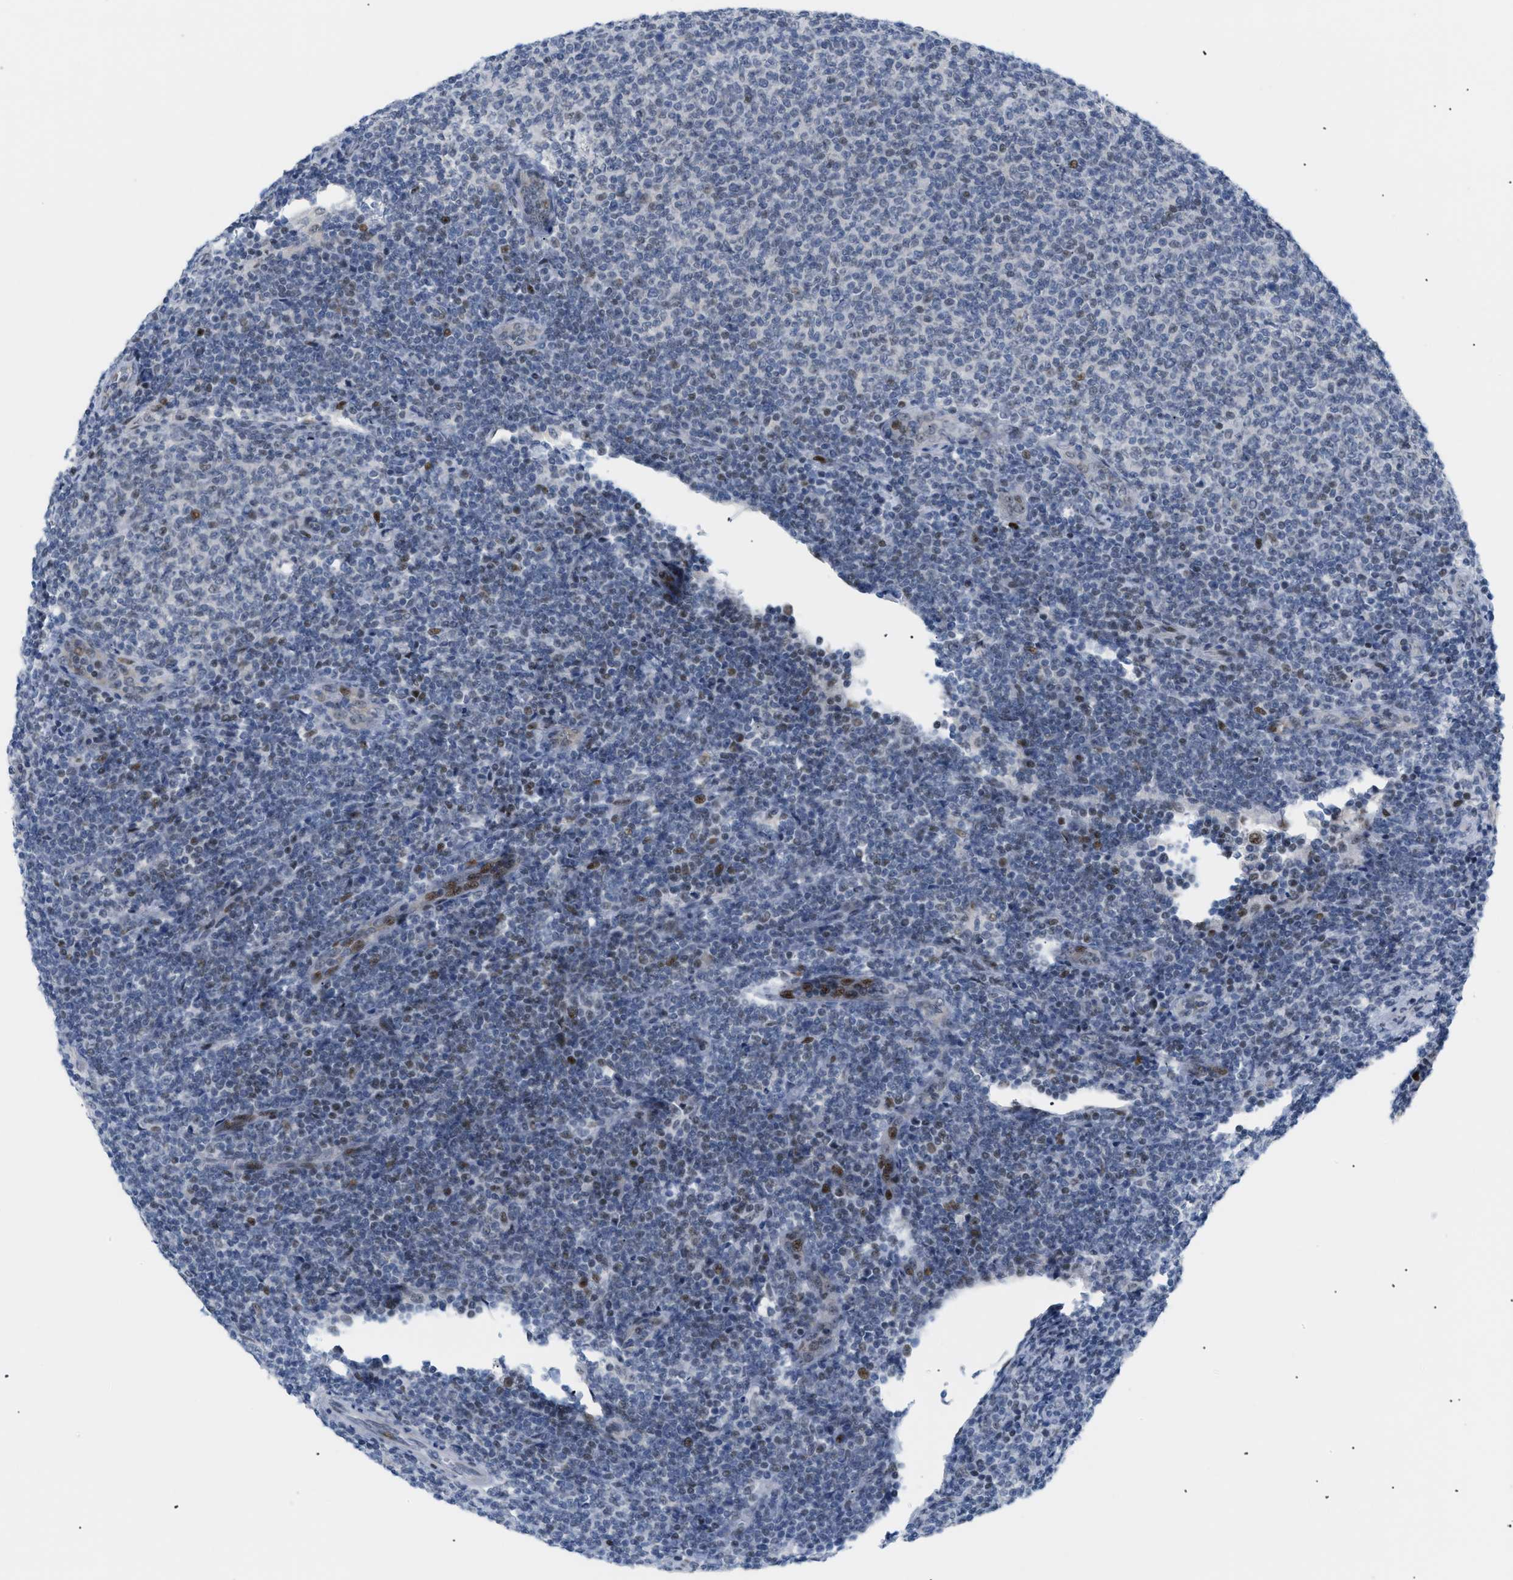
{"staining": {"intensity": "weak", "quantity": "<25%", "location": "nuclear"}, "tissue": "lymphoma", "cell_type": "Tumor cells", "image_type": "cancer", "snomed": [{"axis": "morphology", "description": "Malignant lymphoma, non-Hodgkin's type, Low grade"}, {"axis": "topography", "description": "Lymph node"}], "caption": "An immunohistochemistry photomicrograph of low-grade malignant lymphoma, non-Hodgkin's type is shown. There is no staining in tumor cells of low-grade malignant lymphoma, non-Hodgkin's type.", "gene": "MED1", "patient": {"sex": "male", "age": 66}}